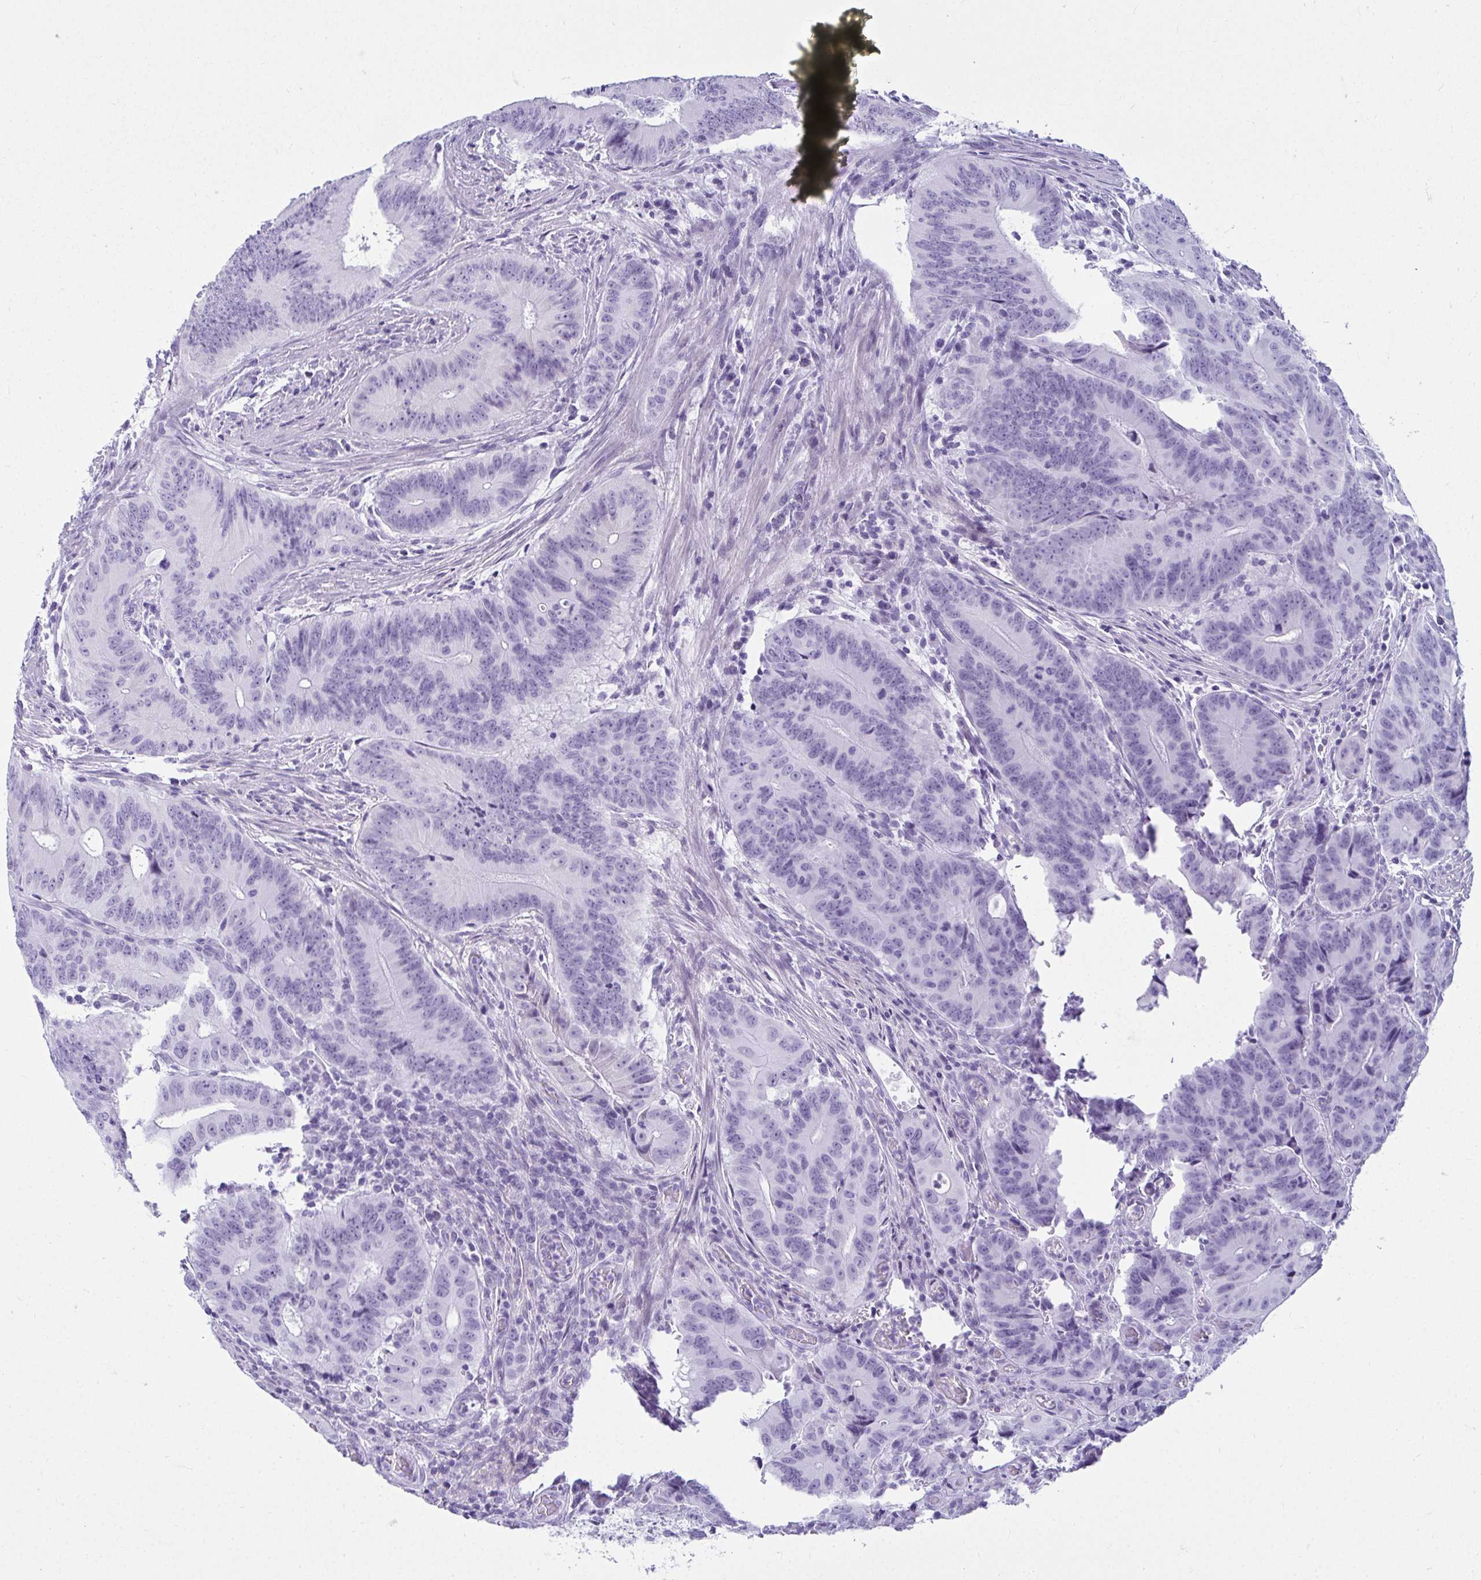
{"staining": {"intensity": "negative", "quantity": "none", "location": "none"}, "tissue": "colorectal cancer", "cell_type": "Tumor cells", "image_type": "cancer", "snomed": [{"axis": "morphology", "description": "Adenocarcinoma, NOS"}, {"axis": "topography", "description": "Colon"}], "caption": "DAB immunohistochemical staining of human adenocarcinoma (colorectal) shows no significant staining in tumor cells. The staining was performed using DAB to visualize the protein expression in brown, while the nuclei were stained in blue with hematoxylin (Magnification: 20x).", "gene": "CLGN", "patient": {"sex": "male", "age": 62}}